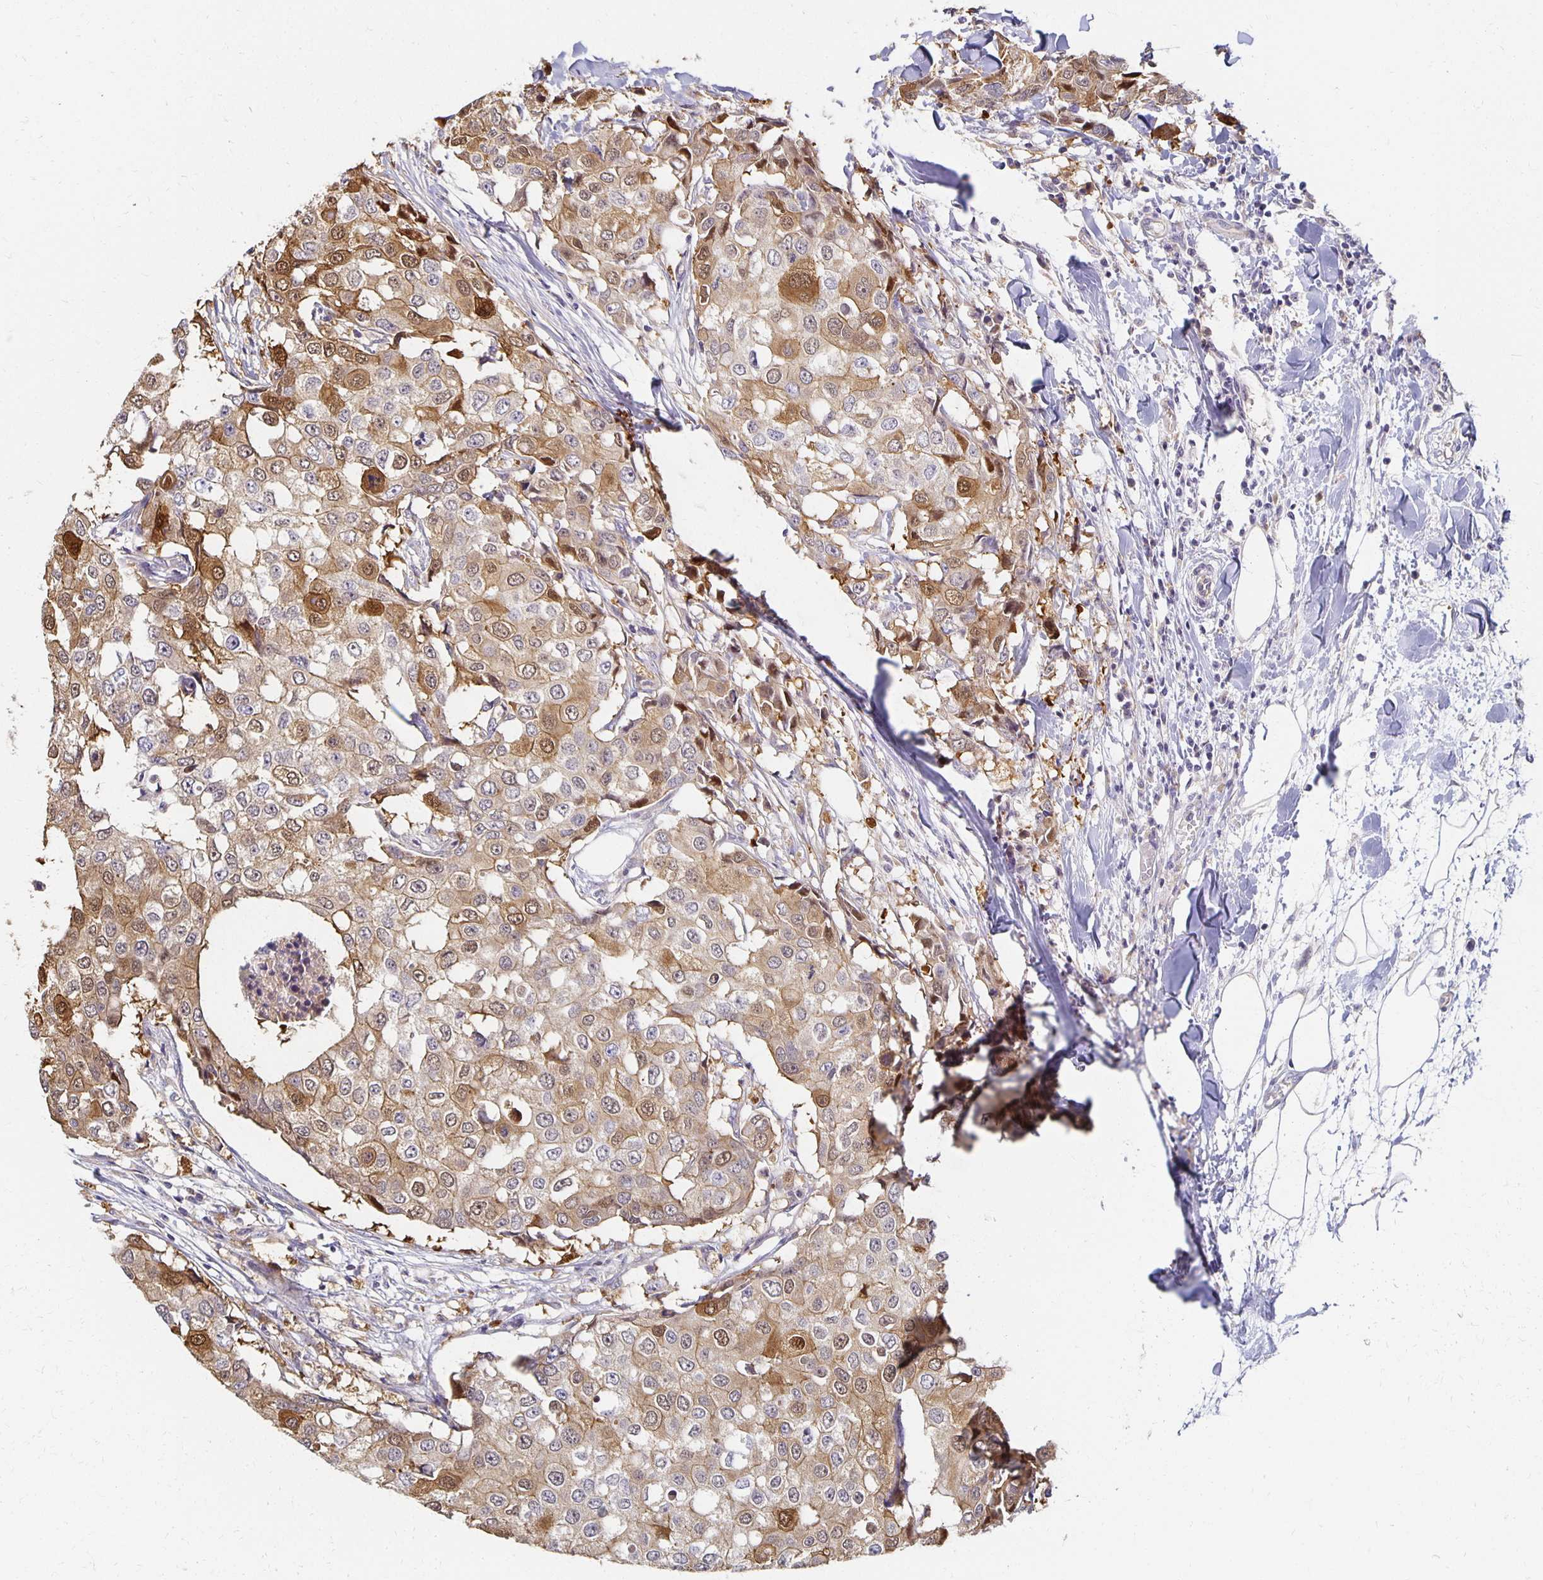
{"staining": {"intensity": "moderate", "quantity": "25%-75%", "location": "cytoplasmic/membranous,nuclear"}, "tissue": "breast cancer", "cell_type": "Tumor cells", "image_type": "cancer", "snomed": [{"axis": "morphology", "description": "Duct carcinoma"}, {"axis": "topography", "description": "Breast"}], "caption": "Breast cancer (infiltrating ductal carcinoma) stained with DAB (3,3'-diaminobenzidine) IHC reveals medium levels of moderate cytoplasmic/membranous and nuclear staining in approximately 25%-75% of tumor cells.", "gene": "SORL1", "patient": {"sex": "female", "age": 27}}